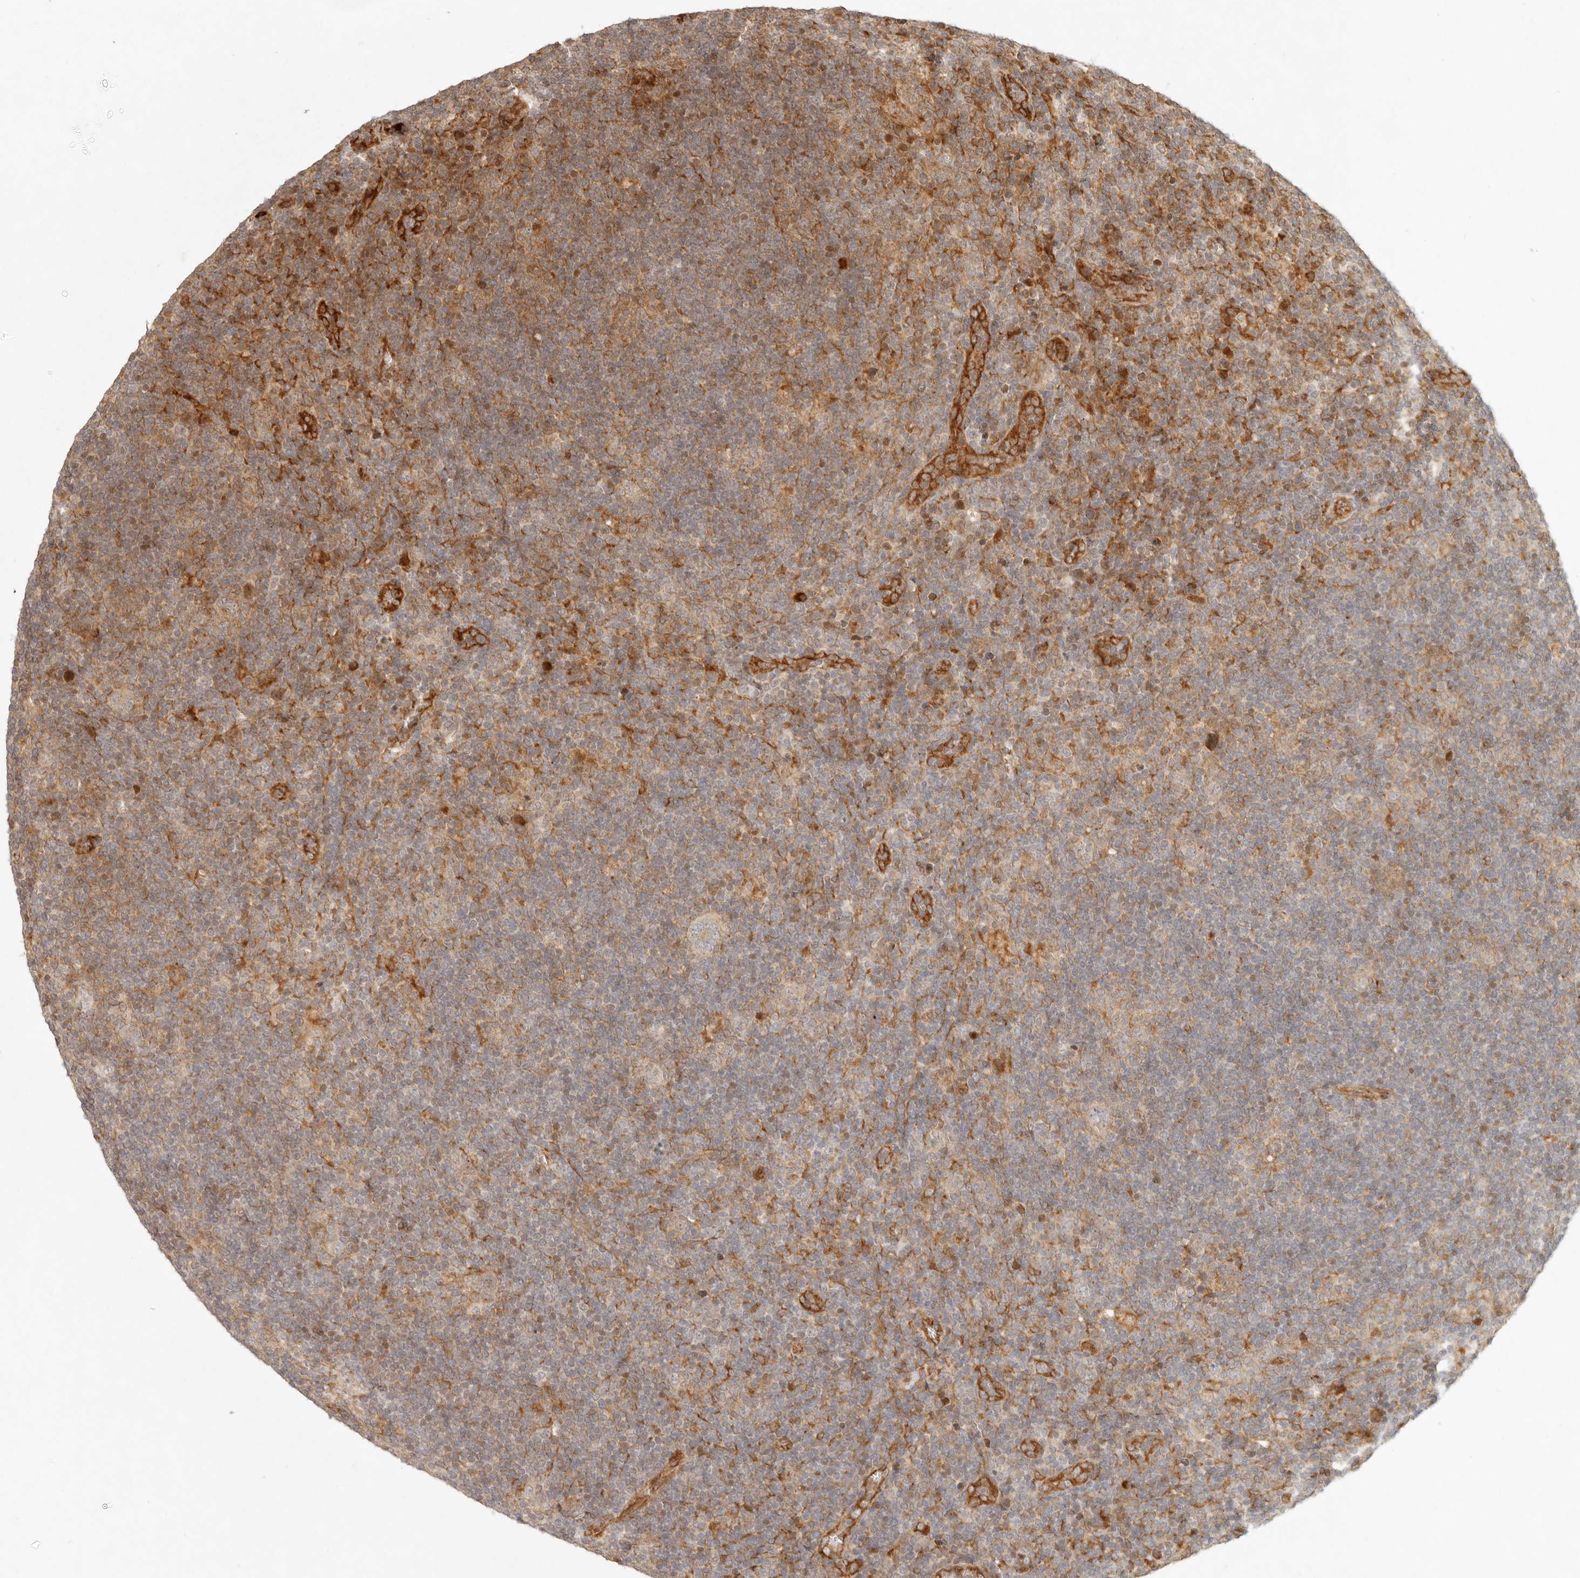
{"staining": {"intensity": "negative", "quantity": "none", "location": "none"}, "tissue": "lymphoma", "cell_type": "Tumor cells", "image_type": "cancer", "snomed": [{"axis": "morphology", "description": "Hodgkin's disease, NOS"}, {"axis": "topography", "description": "Lymph node"}], "caption": "IHC image of neoplastic tissue: Hodgkin's disease stained with DAB exhibits no significant protein expression in tumor cells.", "gene": "KLHL38", "patient": {"sex": "female", "age": 57}}